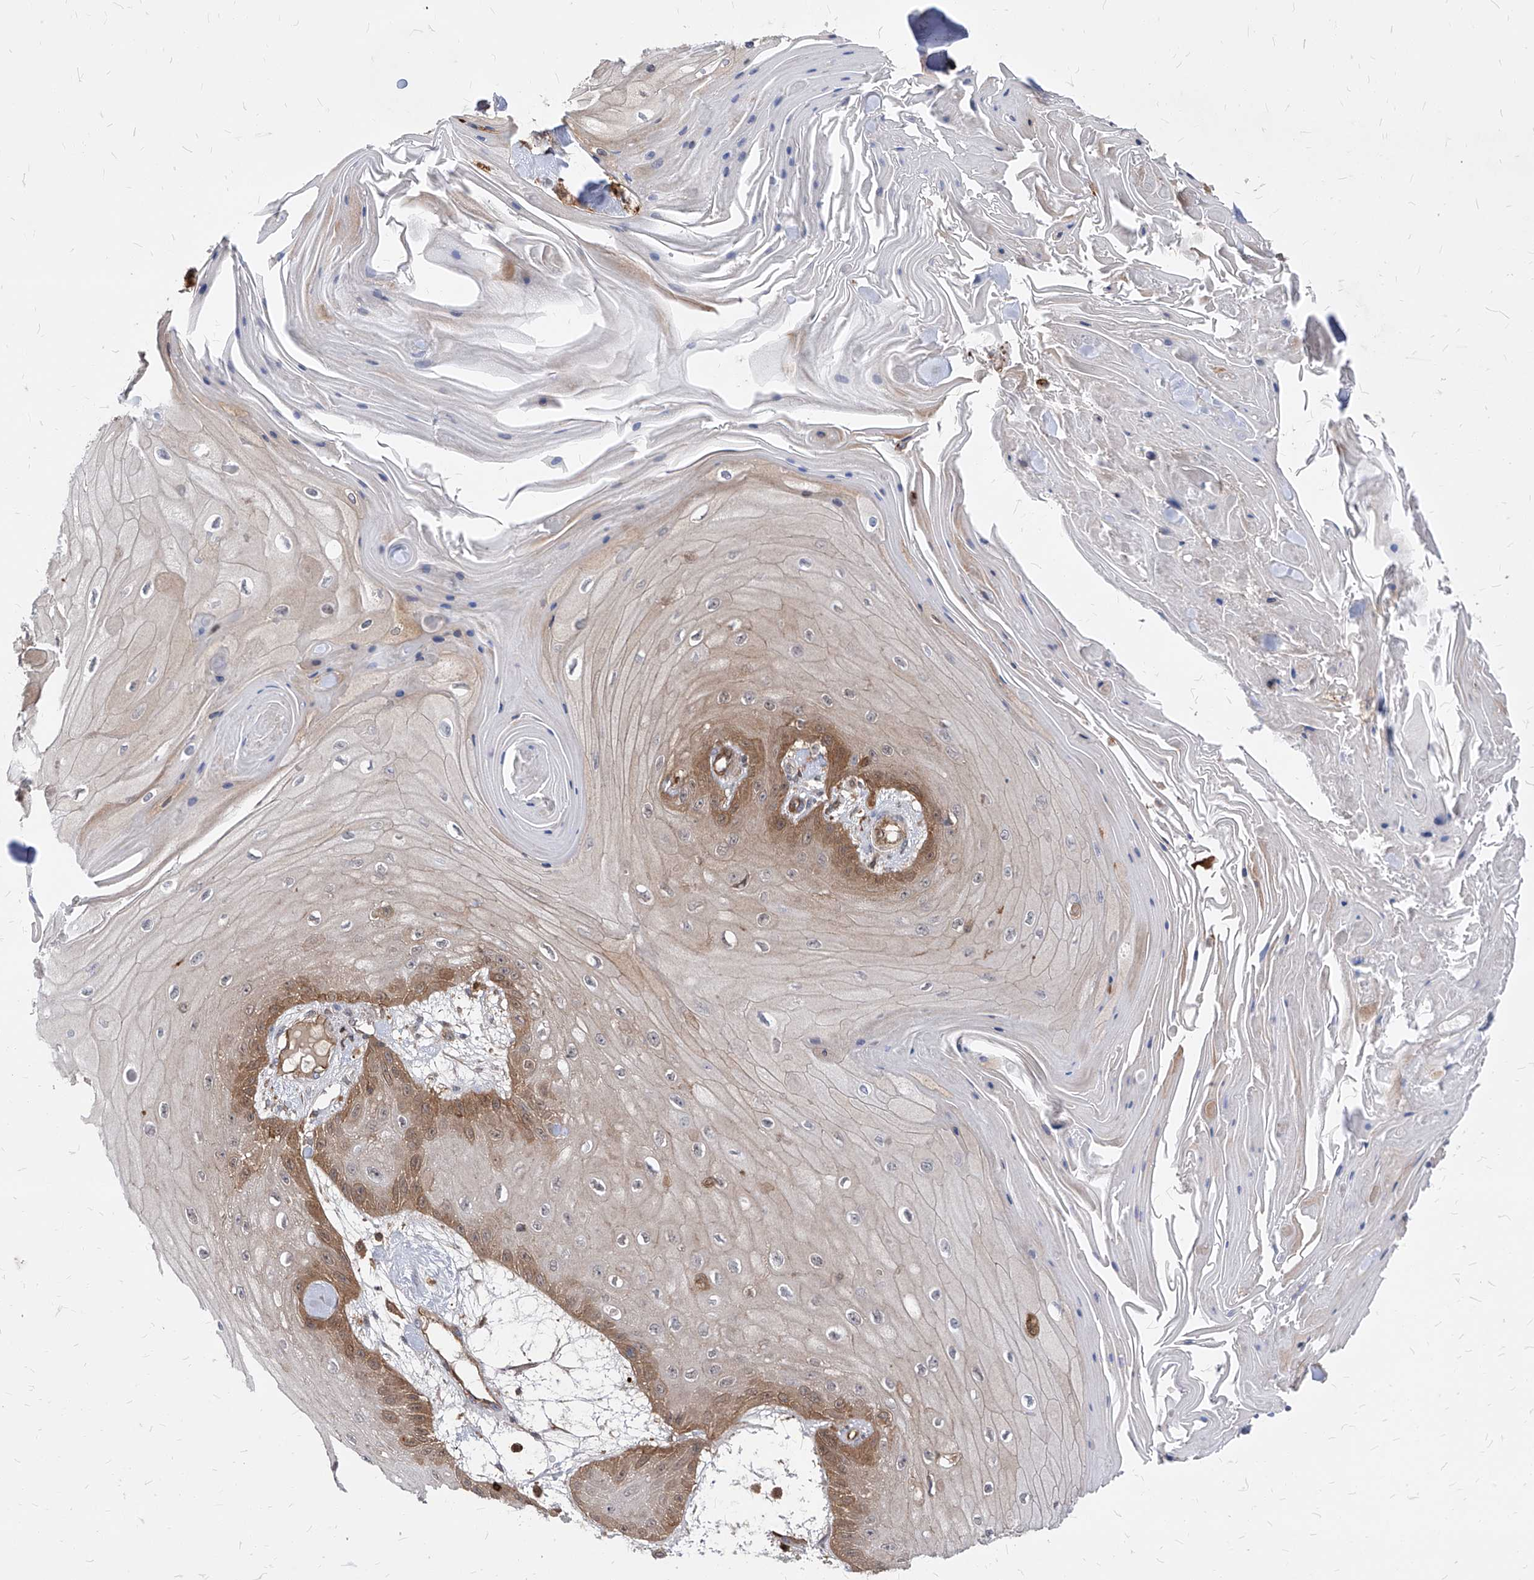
{"staining": {"intensity": "moderate", "quantity": "<25%", "location": "cytoplasmic/membranous"}, "tissue": "skin cancer", "cell_type": "Tumor cells", "image_type": "cancer", "snomed": [{"axis": "morphology", "description": "Squamous cell carcinoma, NOS"}, {"axis": "topography", "description": "Skin"}], "caption": "Immunohistochemical staining of human skin squamous cell carcinoma reveals low levels of moderate cytoplasmic/membranous protein positivity in about <25% of tumor cells.", "gene": "ABRACL", "patient": {"sex": "male", "age": 74}}